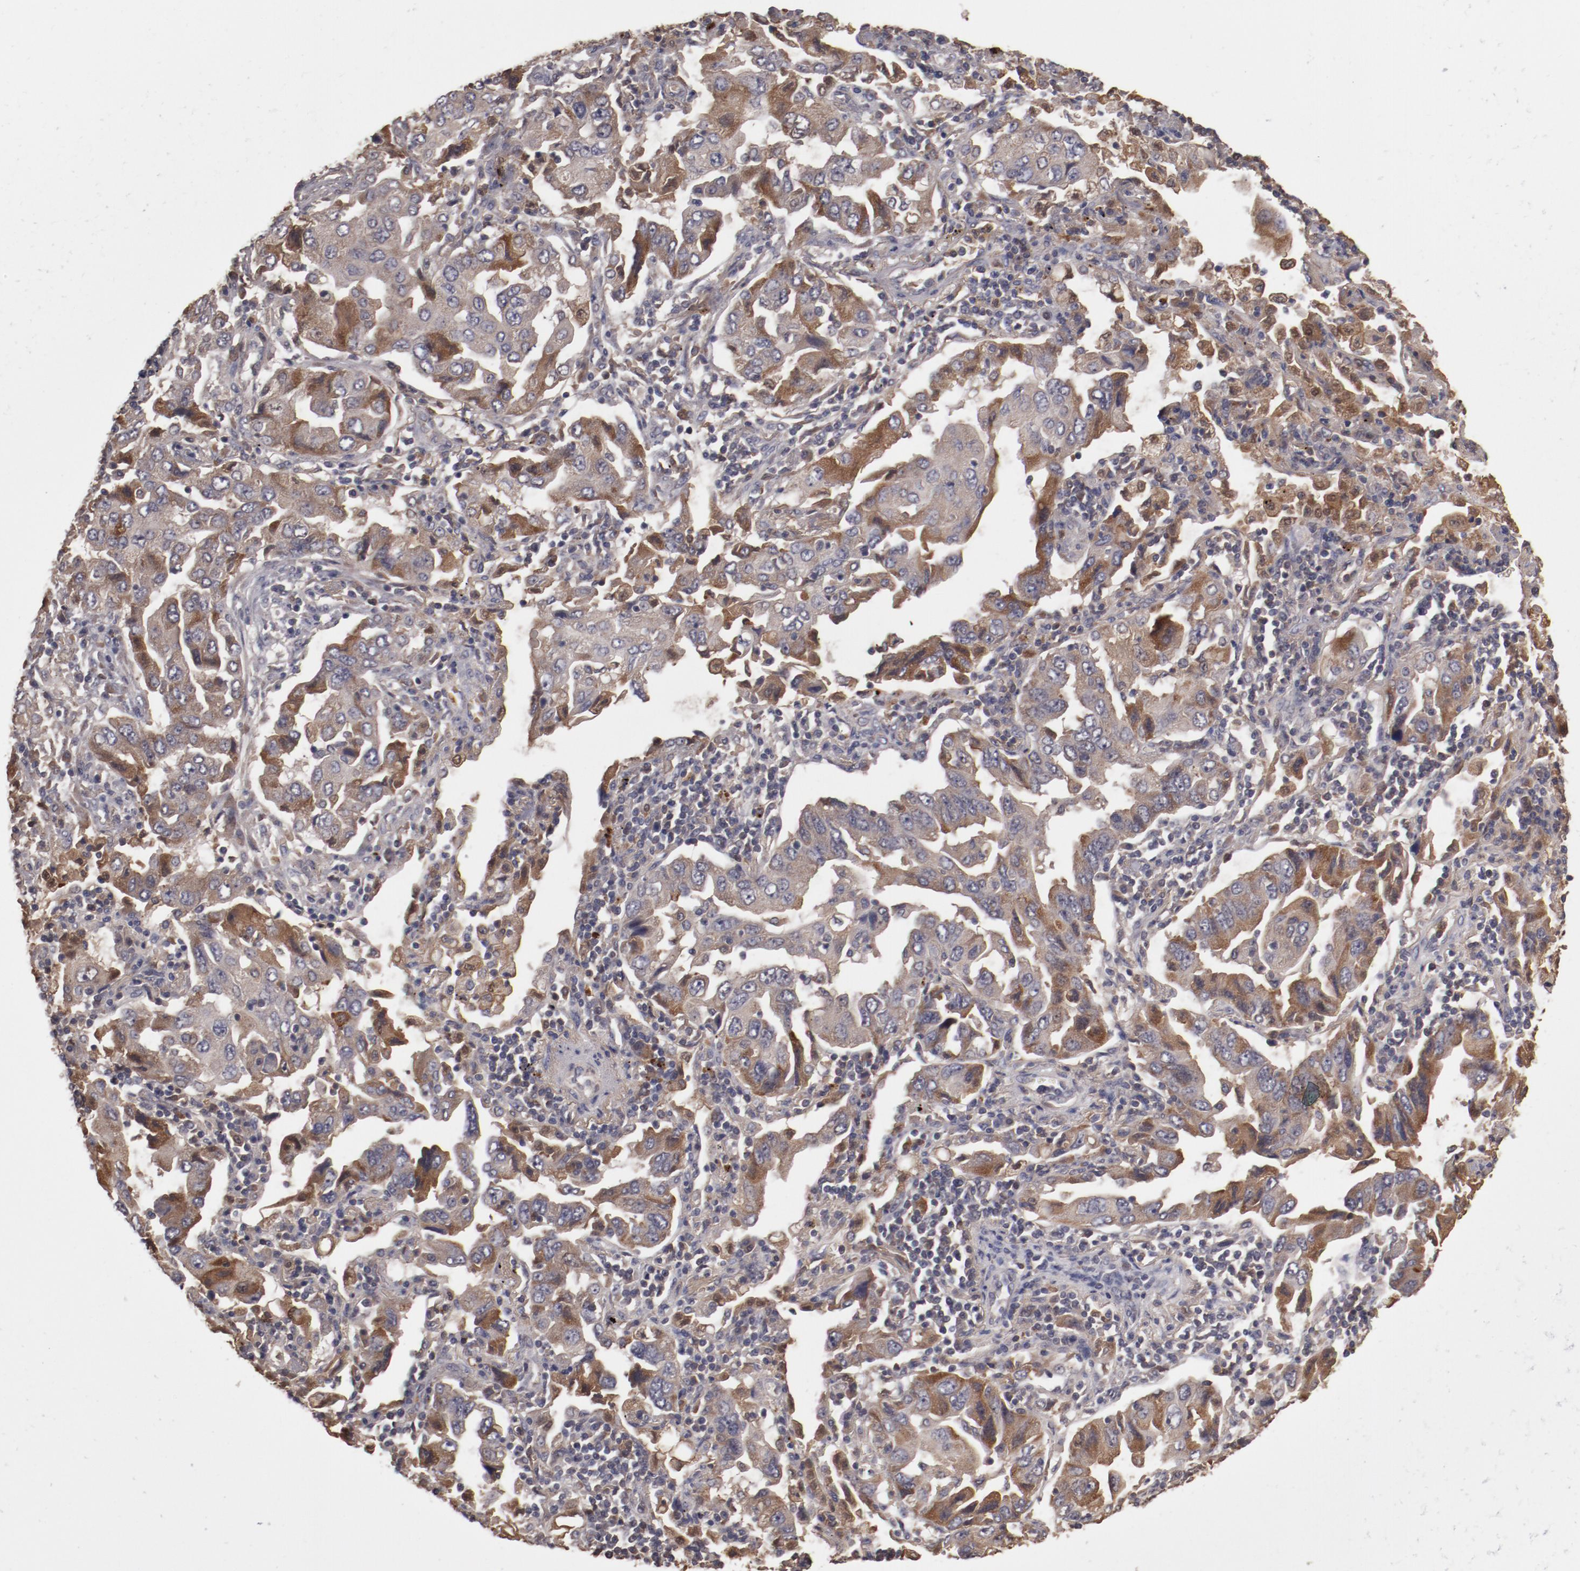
{"staining": {"intensity": "moderate", "quantity": "25%-75%", "location": "cytoplasmic/membranous"}, "tissue": "lung cancer", "cell_type": "Tumor cells", "image_type": "cancer", "snomed": [{"axis": "morphology", "description": "Adenocarcinoma, NOS"}, {"axis": "topography", "description": "Lung"}], "caption": "Adenocarcinoma (lung) stained with a brown dye reveals moderate cytoplasmic/membranous positive positivity in about 25%-75% of tumor cells.", "gene": "CP", "patient": {"sex": "female", "age": 65}}